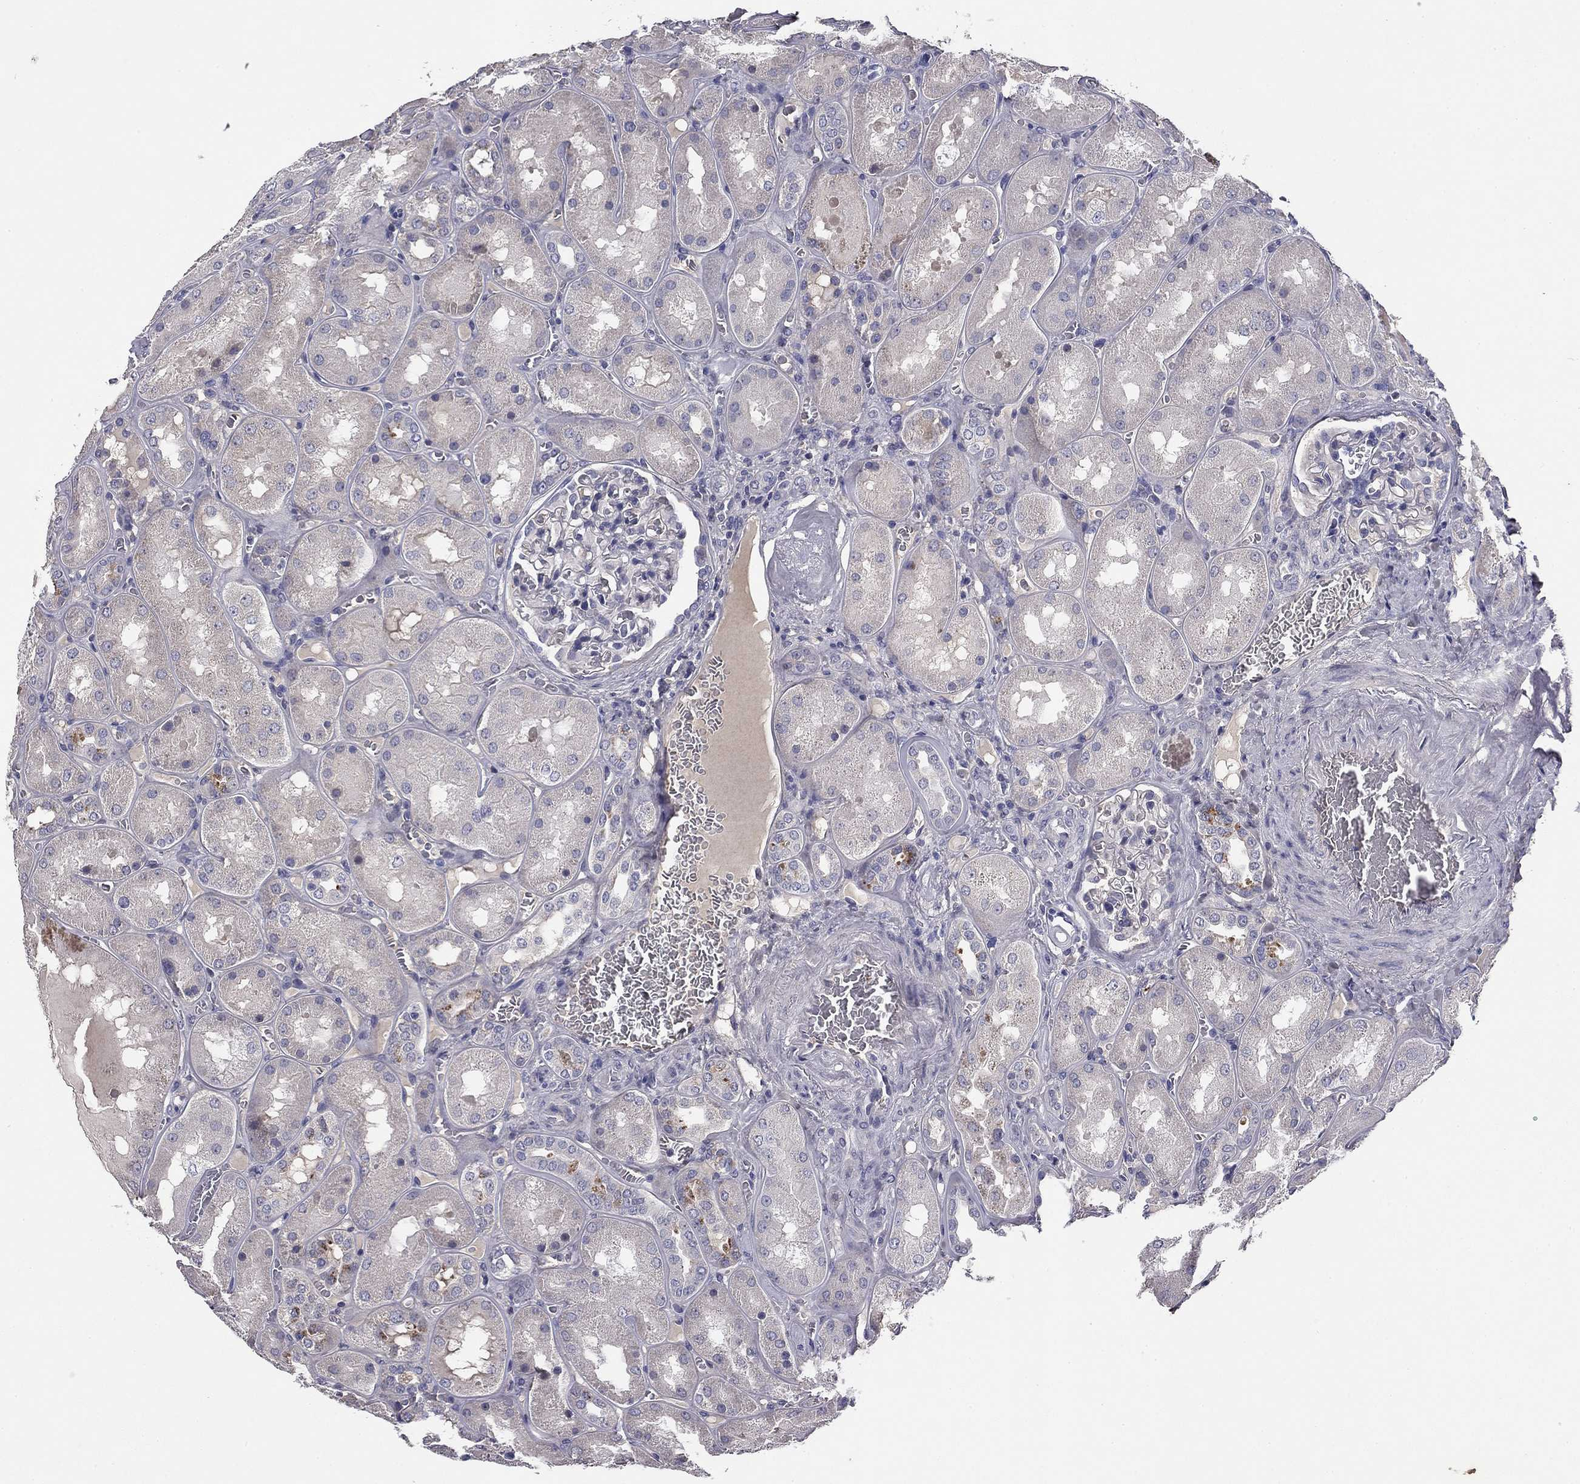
{"staining": {"intensity": "negative", "quantity": "none", "location": "none"}, "tissue": "kidney", "cell_type": "Cells in glomeruli", "image_type": "normal", "snomed": [{"axis": "morphology", "description": "Normal tissue, NOS"}, {"axis": "topography", "description": "Kidney"}], "caption": "This photomicrograph is of benign kidney stained with immunohistochemistry to label a protein in brown with the nuclei are counter-stained blue. There is no positivity in cells in glomeruli.", "gene": "COL2A1", "patient": {"sex": "male", "age": 73}}